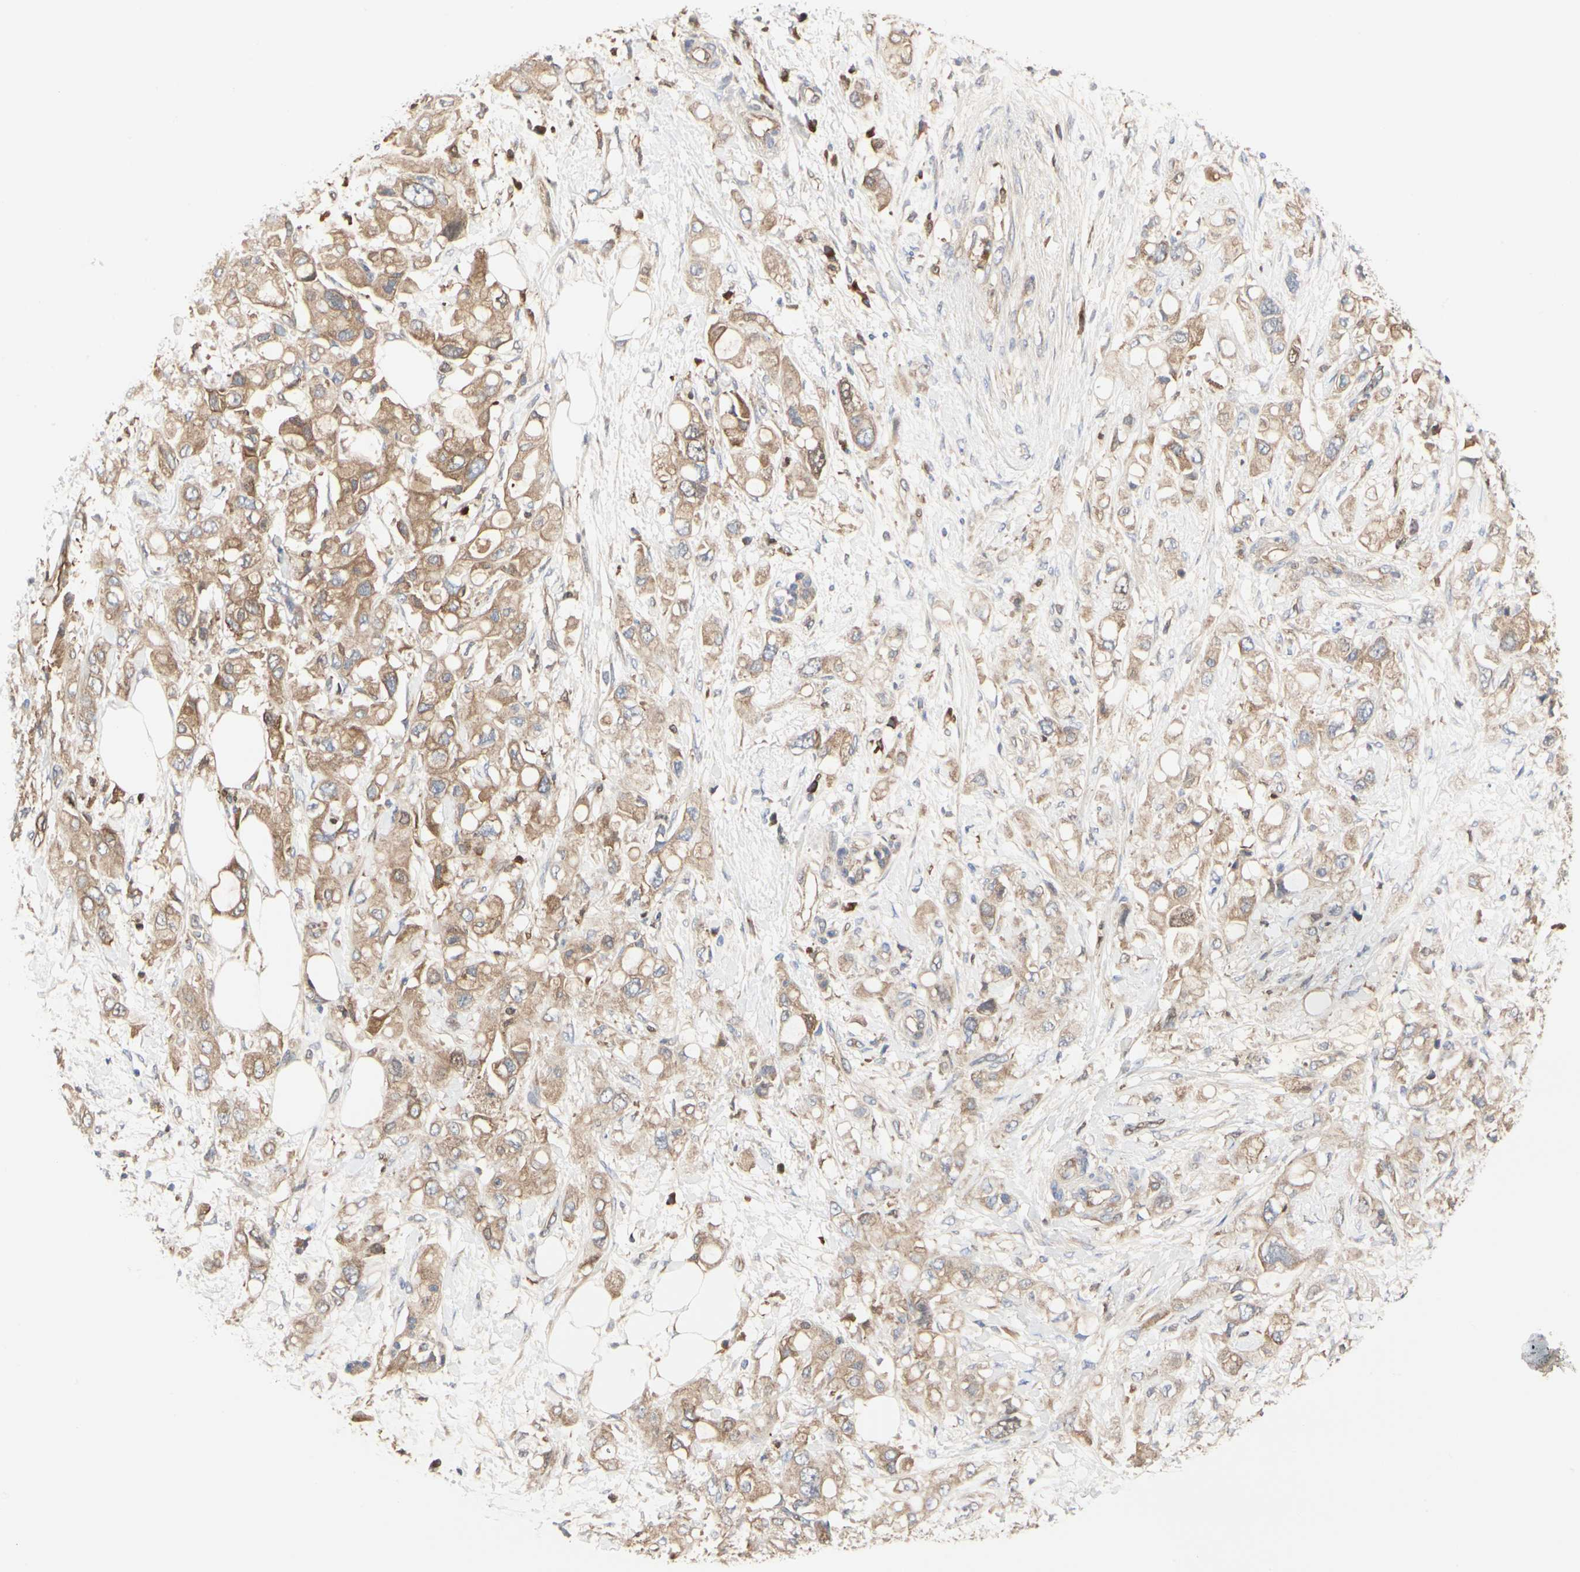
{"staining": {"intensity": "moderate", "quantity": ">75%", "location": "cytoplasmic/membranous"}, "tissue": "pancreatic cancer", "cell_type": "Tumor cells", "image_type": "cancer", "snomed": [{"axis": "morphology", "description": "Adenocarcinoma, NOS"}, {"axis": "topography", "description": "Pancreas"}], "caption": "Protein analysis of adenocarcinoma (pancreatic) tissue demonstrates moderate cytoplasmic/membranous expression in about >75% of tumor cells.", "gene": "C3orf52", "patient": {"sex": "female", "age": 56}}